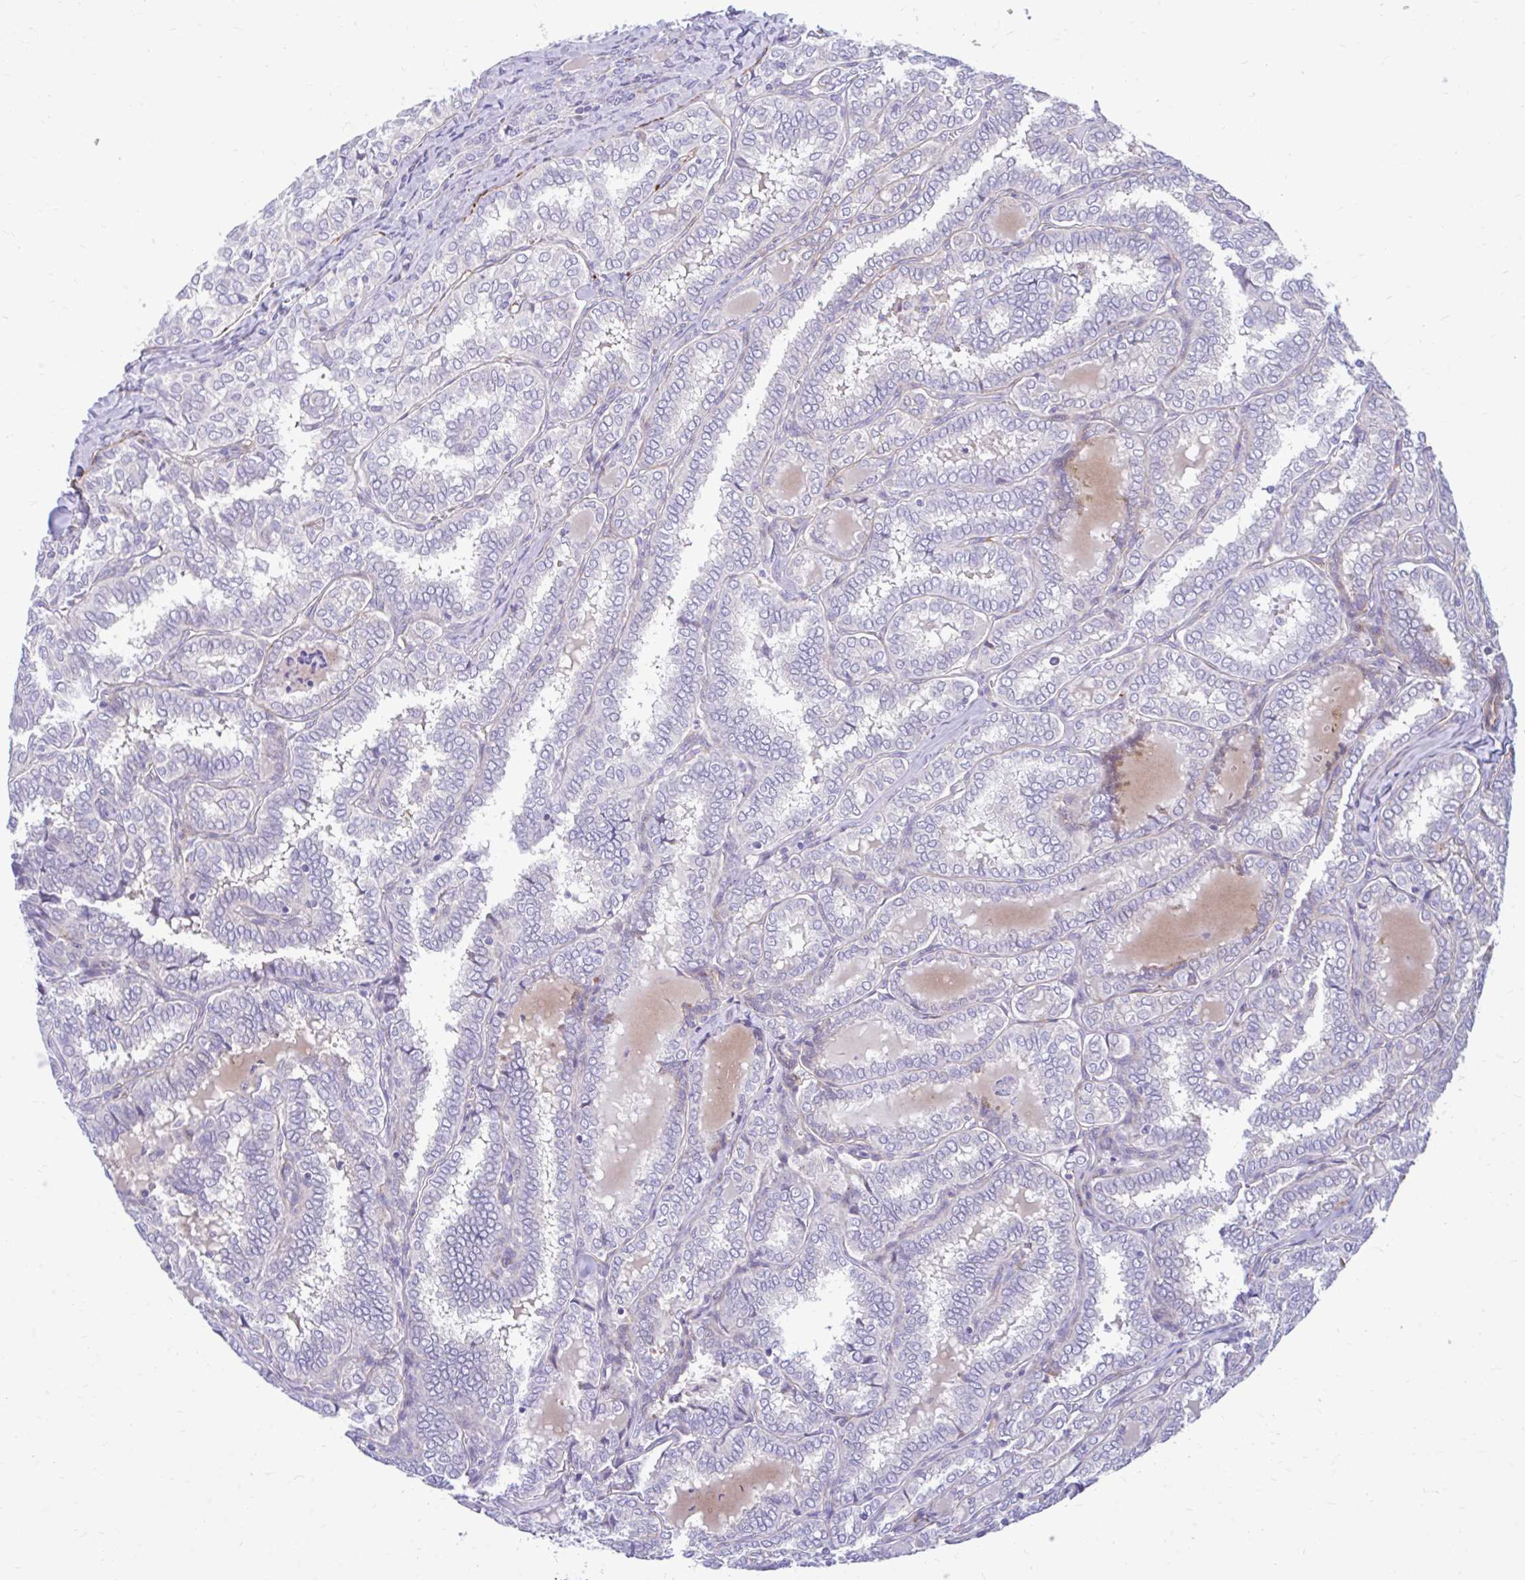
{"staining": {"intensity": "negative", "quantity": "none", "location": "none"}, "tissue": "thyroid cancer", "cell_type": "Tumor cells", "image_type": "cancer", "snomed": [{"axis": "morphology", "description": "Papillary adenocarcinoma, NOS"}, {"axis": "topography", "description": "Thyroid gland"}], "caption": "High magnification brightfield microscopy of thyroid papillary adenocarcinoma stained with DAB (brown) and counterstained with hematoxylin (blue): tumor cells show no significant staining. Nuclei are stained in blue.", "gene": "ESPNL", "patient": {"sex": "female", "age": 30}}